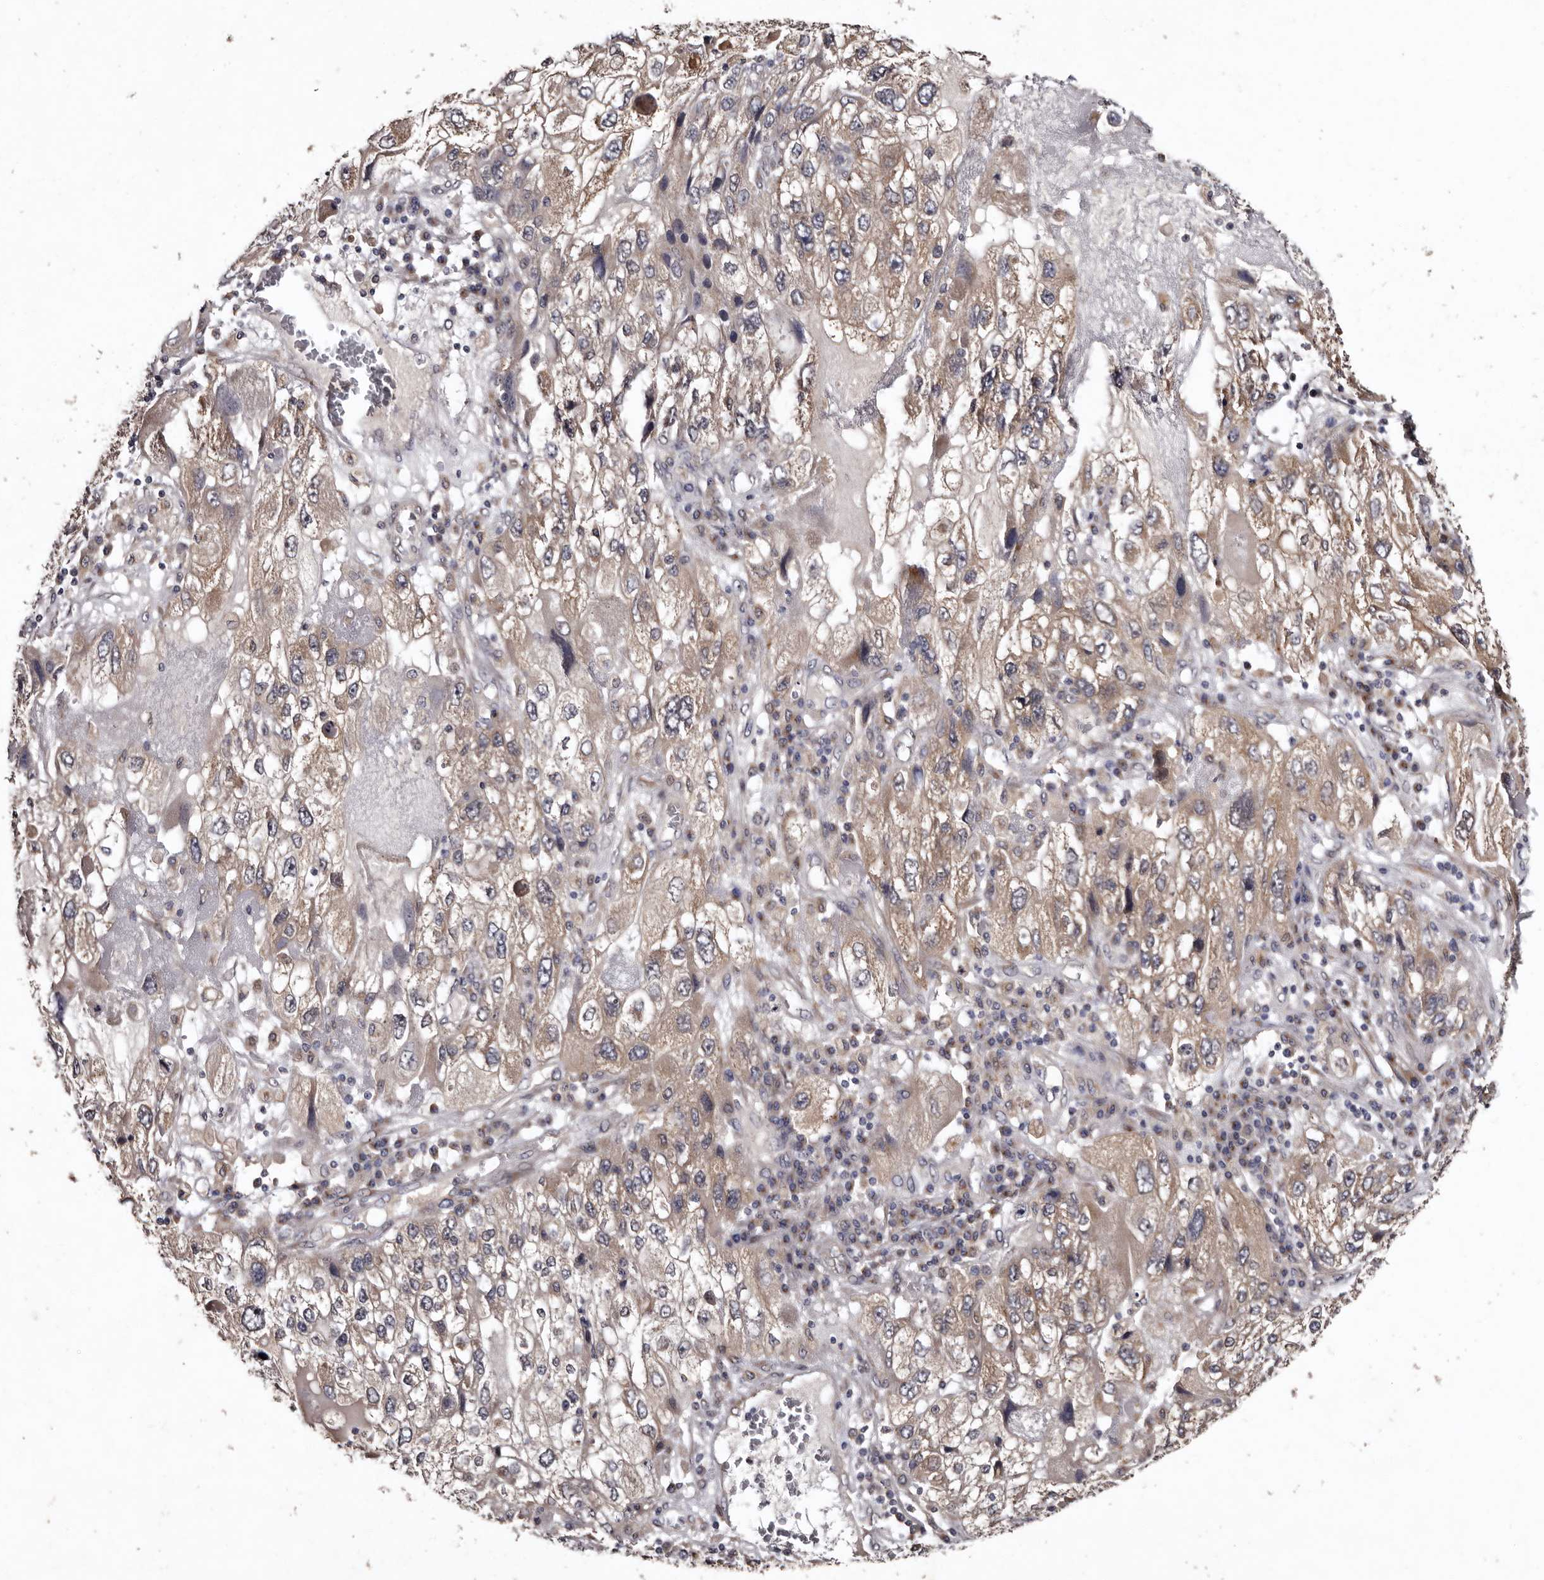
{"staining": {"intensity": "moderate", "quantity": "25%-75%", "location": "cytoplasmic/membranous"}, "tissue": "endometrial cancer", "cell_type": "Tumor cells", "image_type": "cancer", "snomed": [{"axis": "morphology", "description": "Adenocarcinoma, NOS"}, {"axis": "topography", "description": "Endometrium"}], "caption": "Protein expression analysis of adenocarcinoma (endometrial) reveals moderate cytoplasmic/membranous staining in approximately 25%-75% of tumor cells.", "gene": "FAM91A1", "patient": {"sex": "female", "age": 49}}